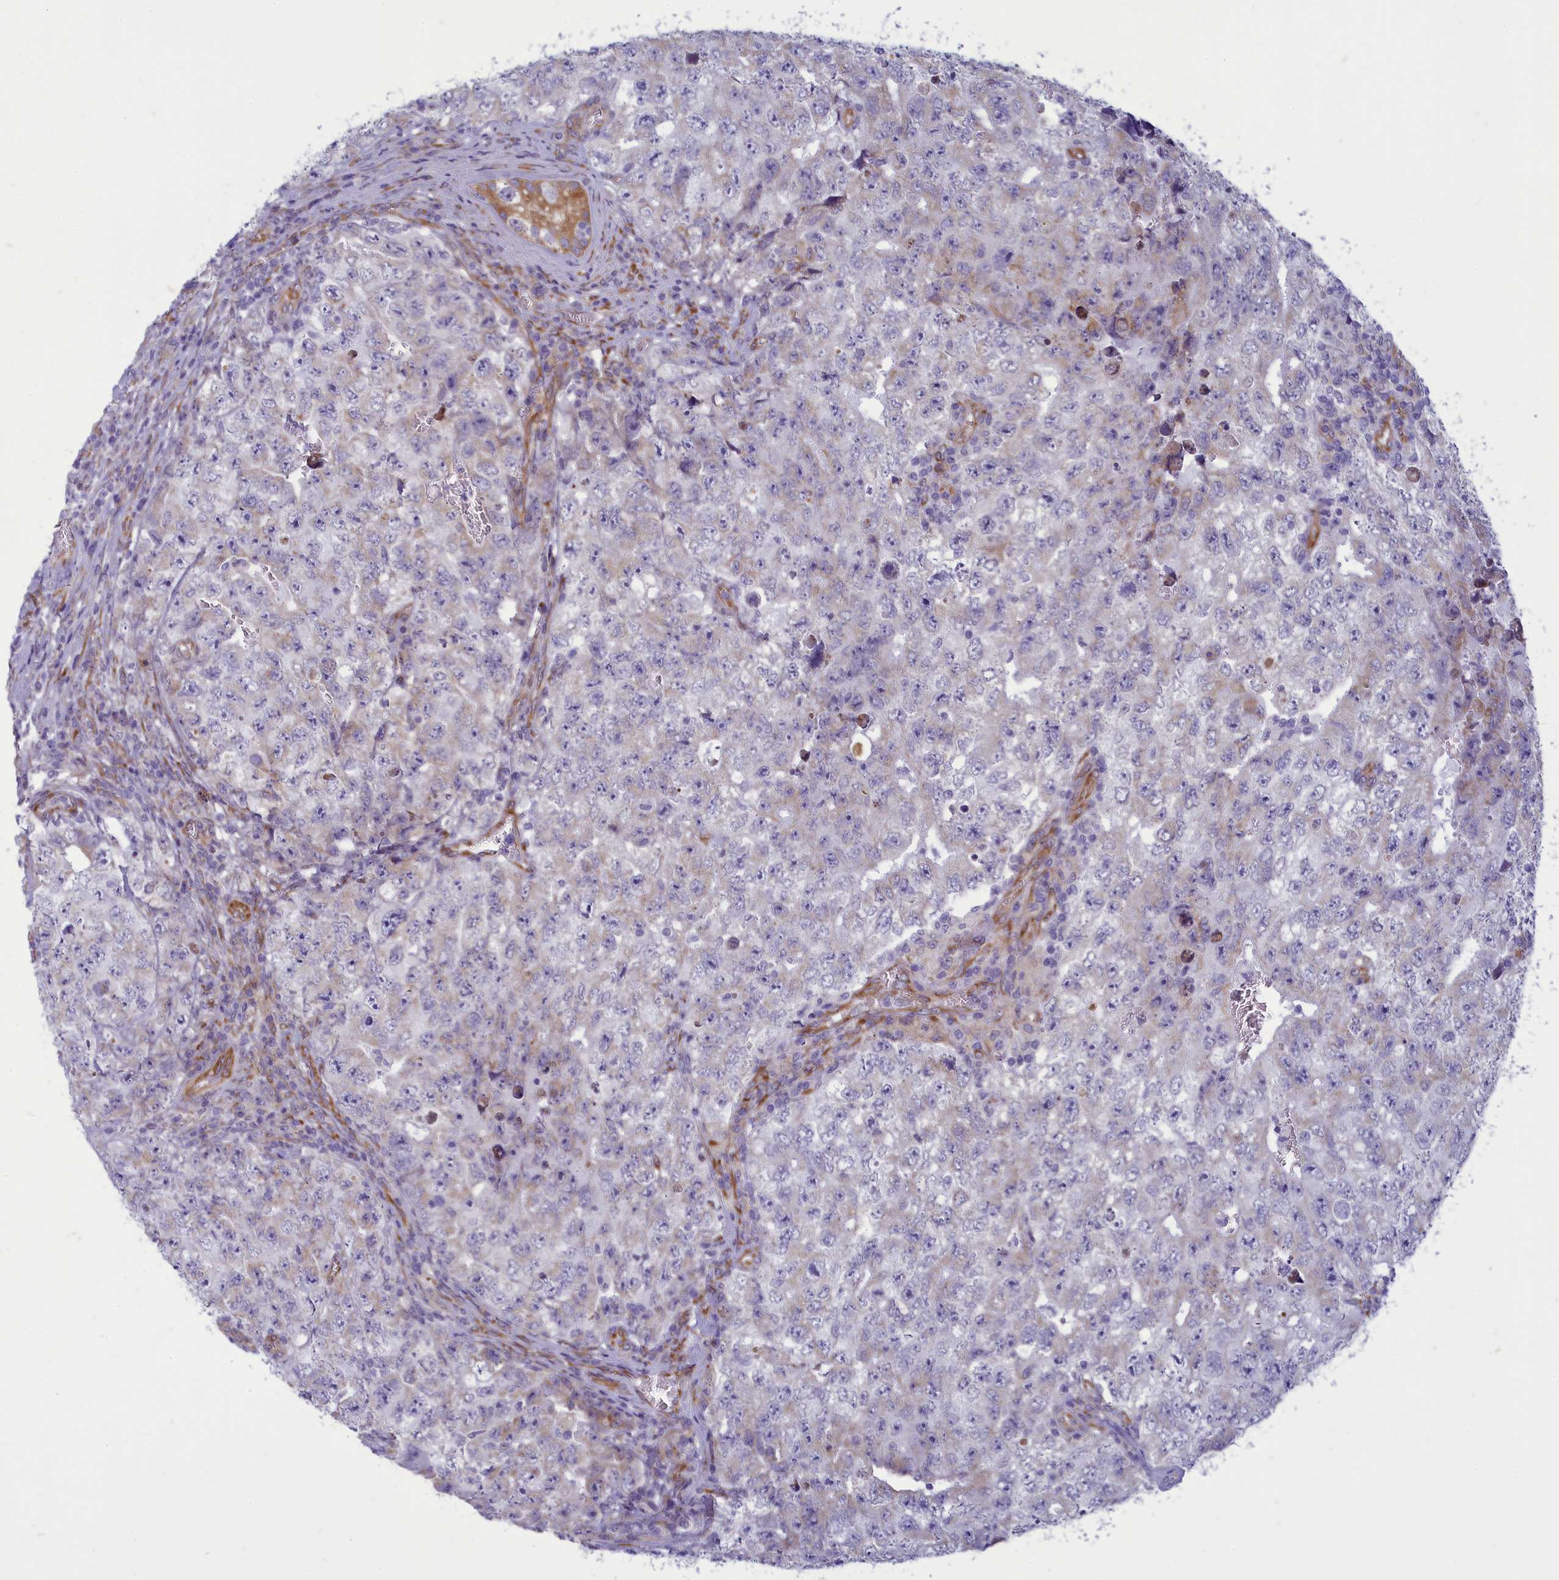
{"staining": {"intensity": "weak", "quantity": "<25%", "location": "cytoplasmic/membranous"}, "tissue": "testis cancer", "cell_type": "Tumor cells", "image_type": "cancer", "snomed": [{"axis": "morphology", "description": "Carcinoma, Embryonal, NOS"}, {"axis": "topography", "description": "Testis"}], "caption": "There is no significant staining in tumor cells of testis embryonal carcinoma.", "gene": "CENATAC", "patient": {"sex": "male", "age": 17}}